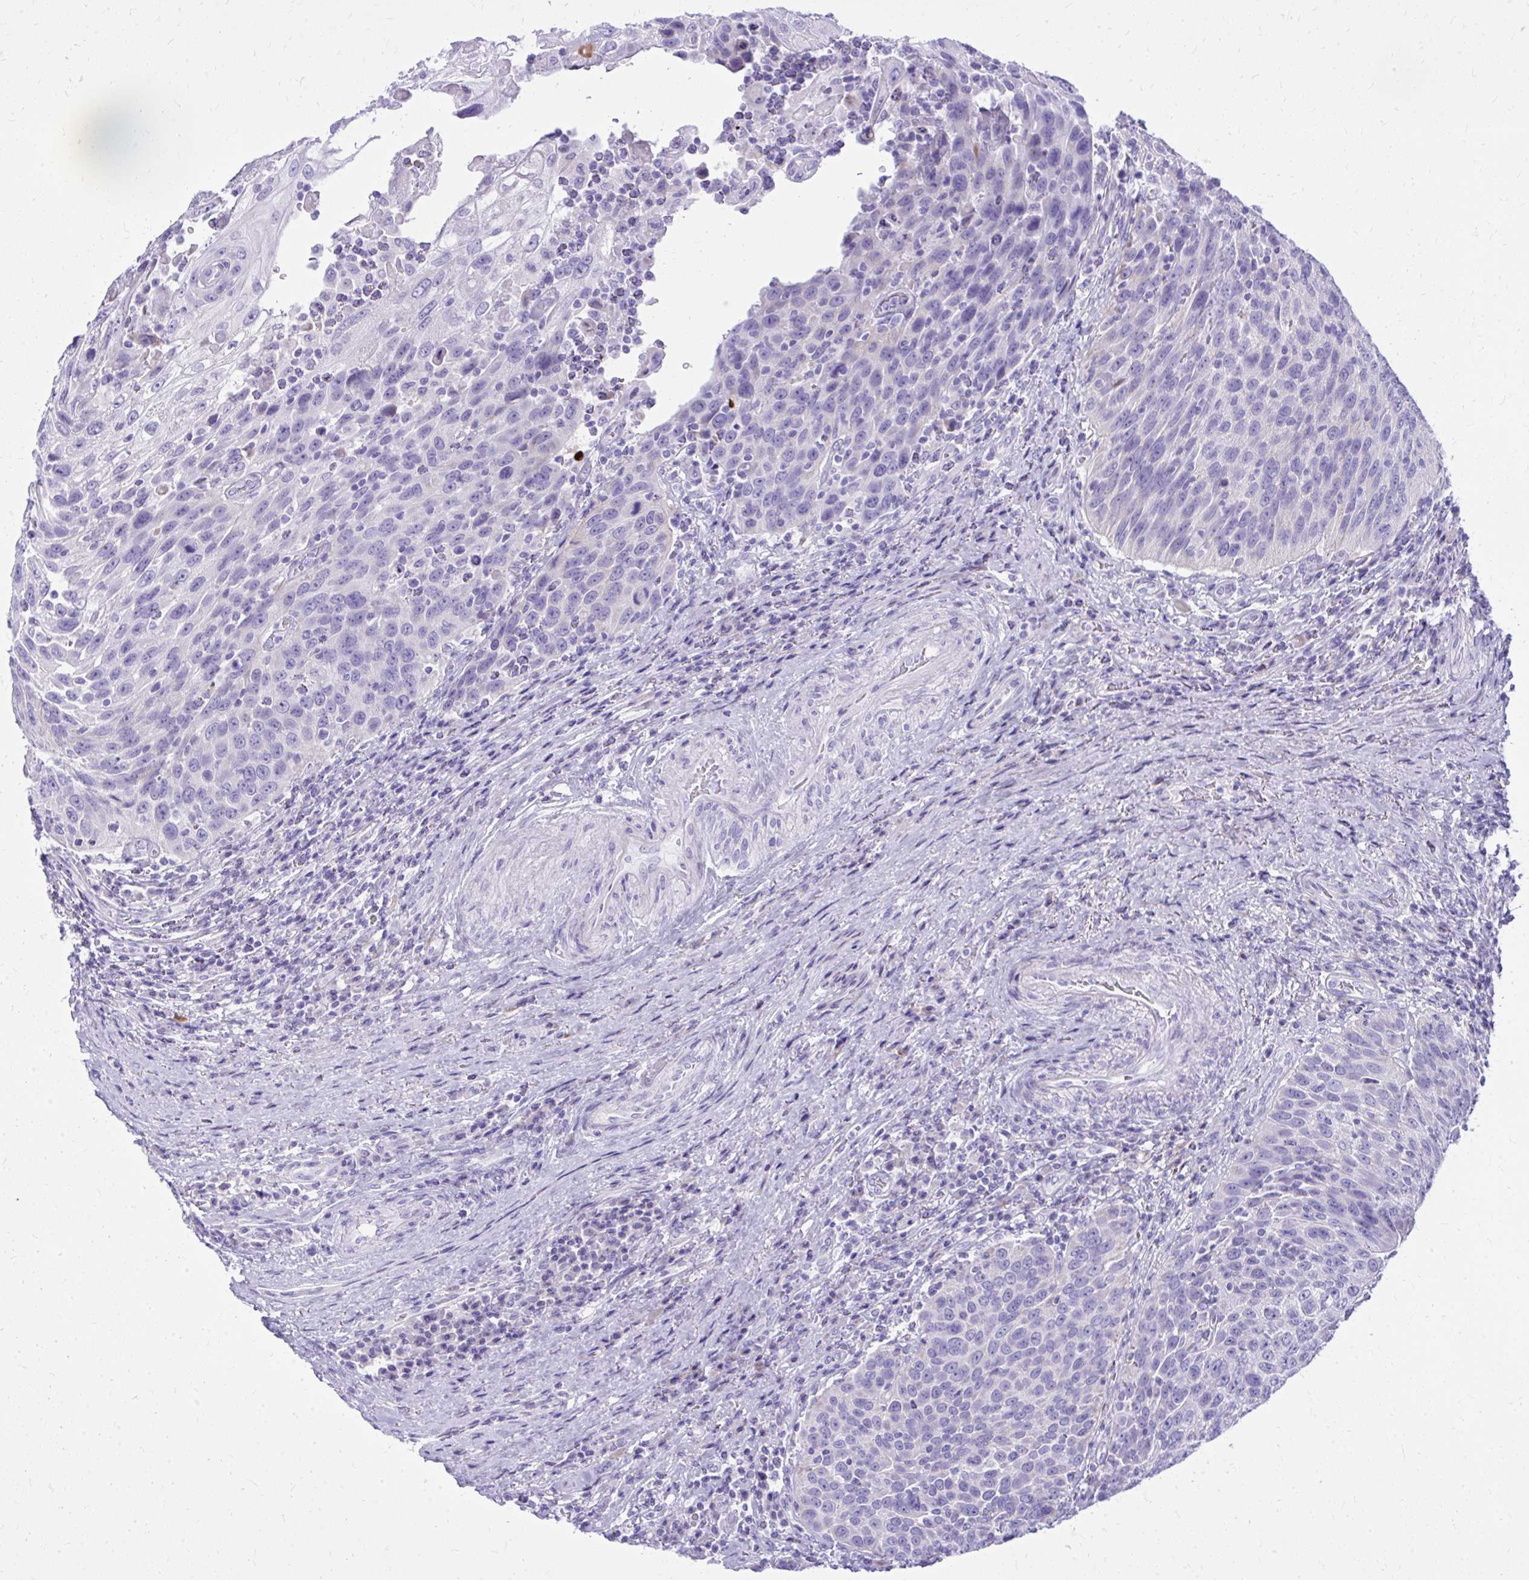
{"staining": {"intensity": "negative", "quantity": "none", "location": "none"}, "tissue": "urothelial cancer", "cell_type": "Tumor cells", "image_type": "cancer", "snomed": [{"axis": "morphology", "description": "Urothelial carcinoma, High grade"}, {"axis": "topography", "description": "Urinary bladder"}], "caption": "Immunohistochemical staining of human urothelial cancer exhibits no significant expression in tumor cells.", "gene": "BCL6B", "patient": {"sex": "female", "age": 70}}